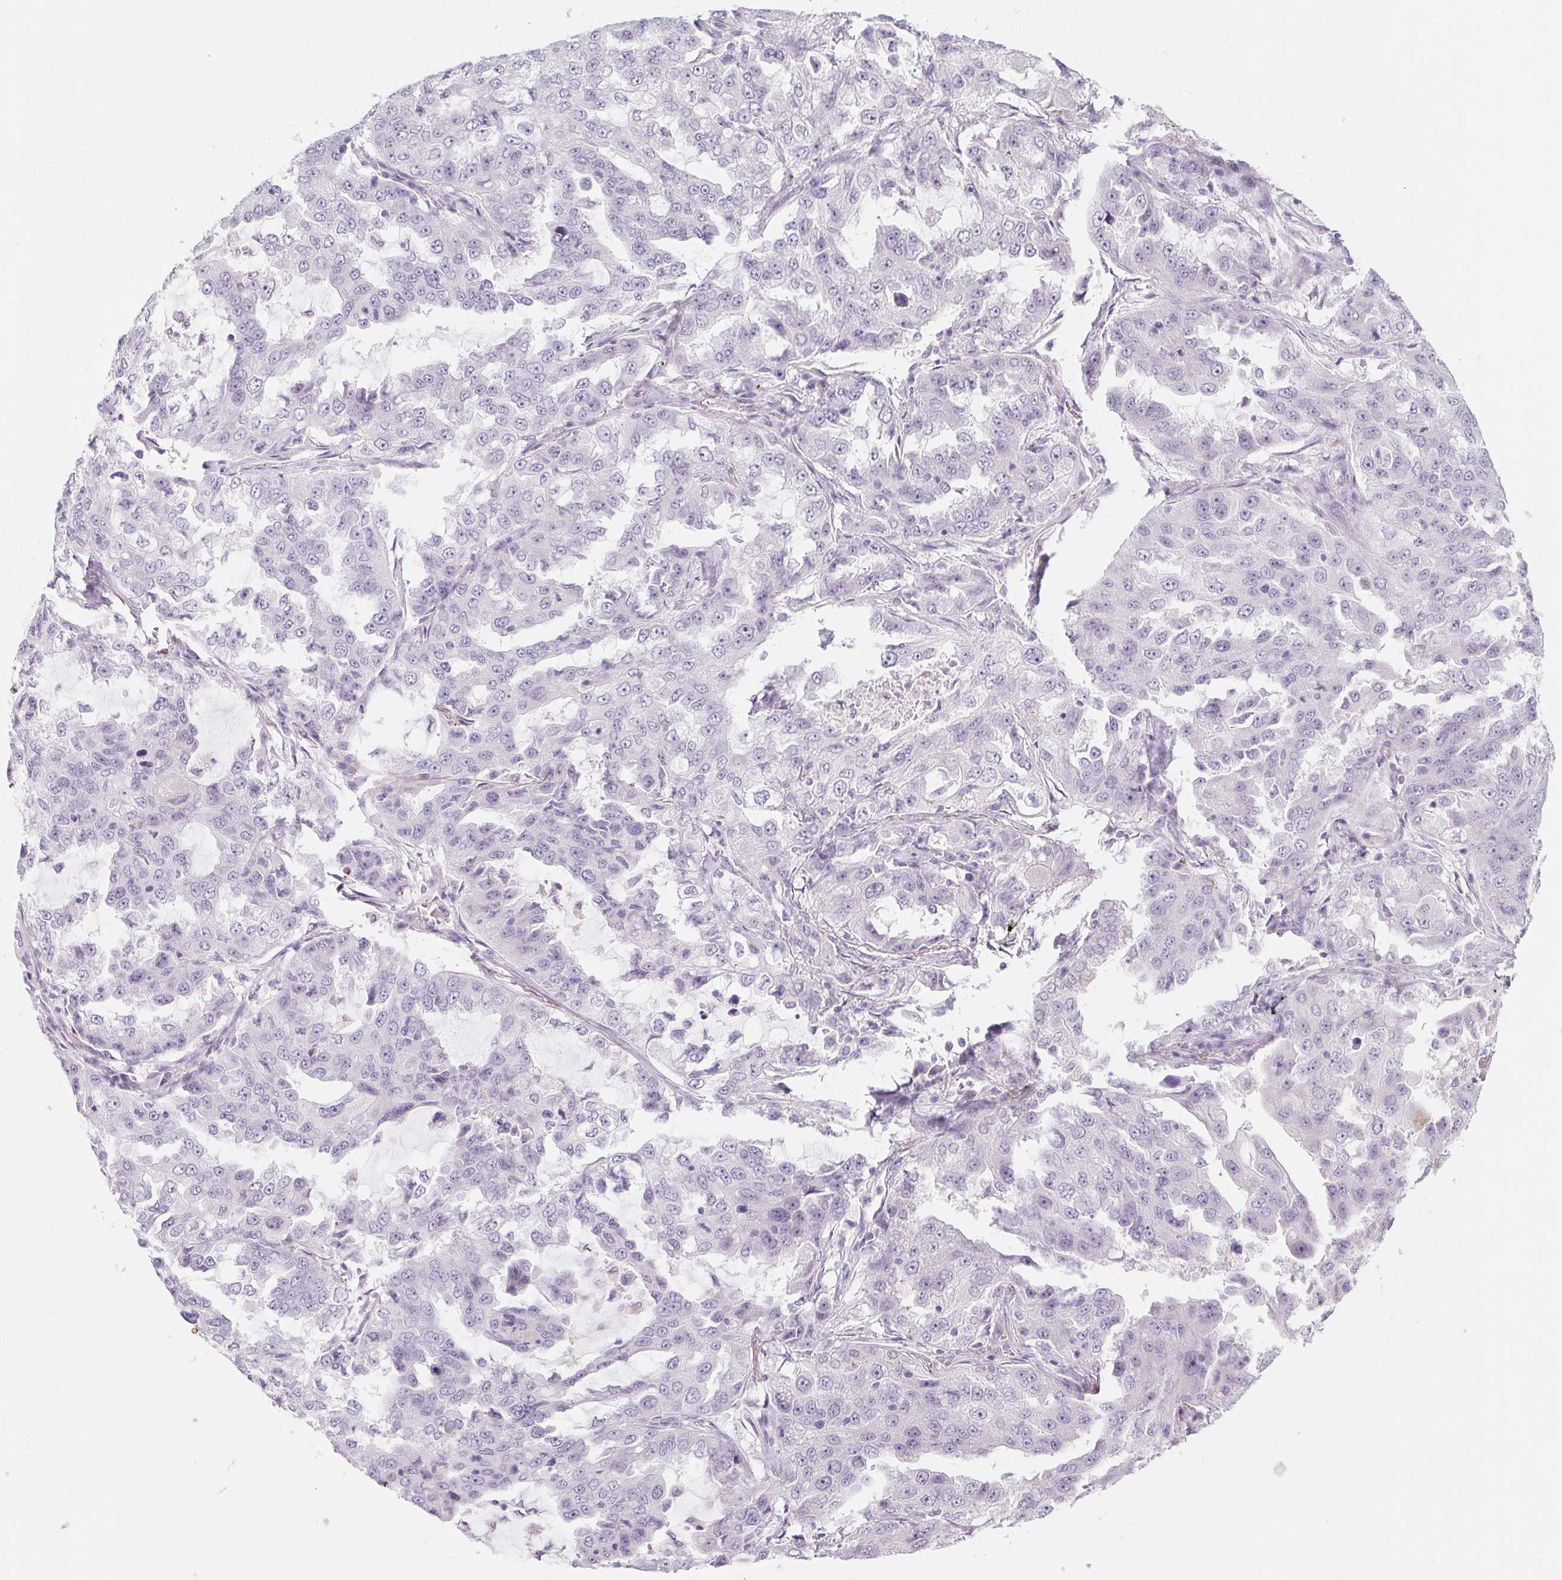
{"staining": {"intensity": "negative", "quantity": "none", "location": "none"}, "tissue": "lung cancer", "cell_type": "Tumor cells", "image_type": "cancer", "snomed": [{"axis": "morphology", "description": "Adenocarcinoma, NOS"}, {"axis": "topography", "description": "Lung"}], "caption": "Immunohistochemistry of human lung cancer shows no expression in tumor cells.", "gene": "POU1F1", "patient": {"sex": "female", "age": 61}}